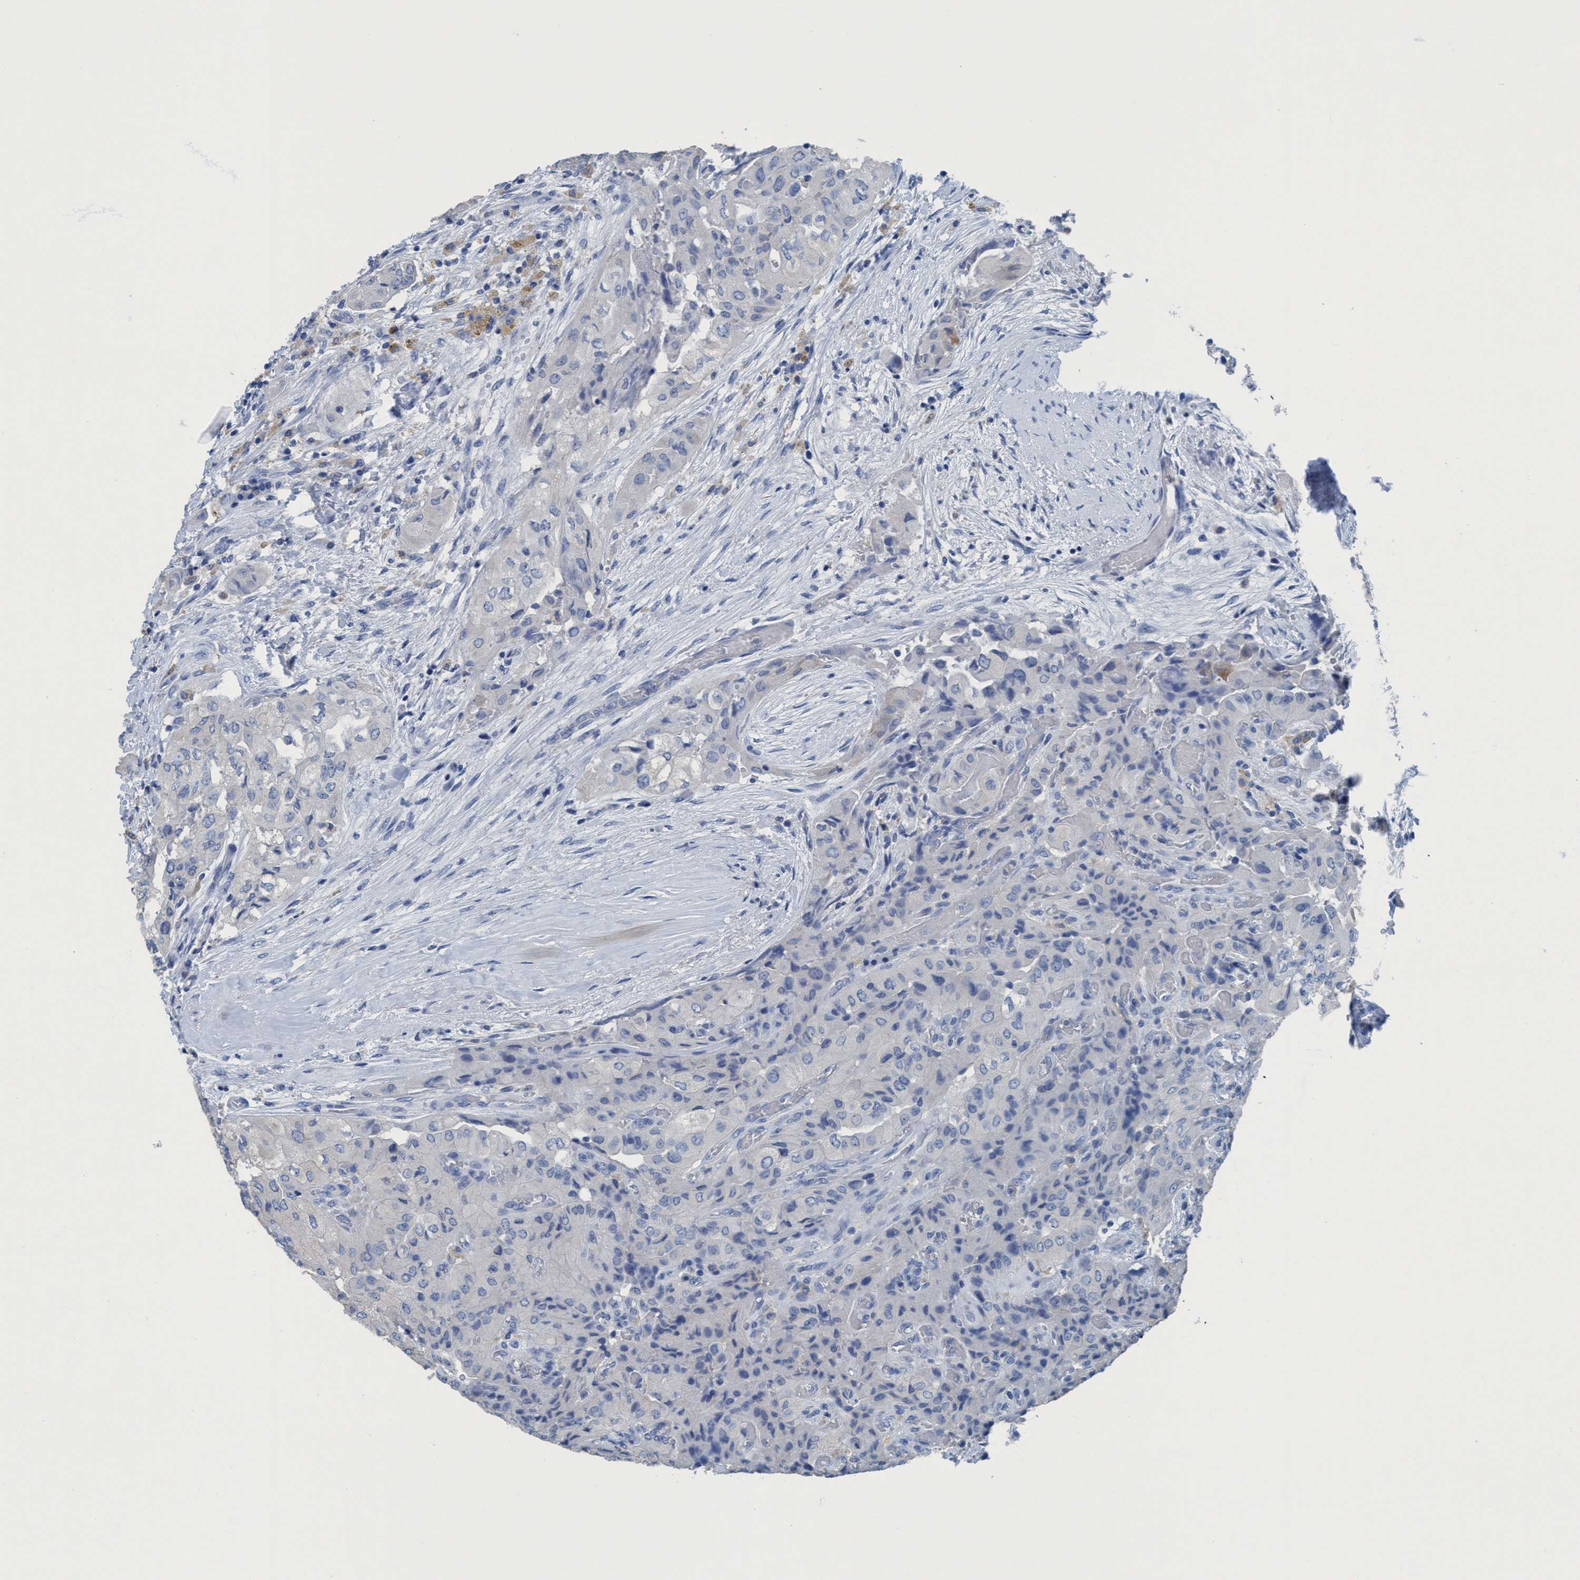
{"staining": {"intensity": "negative", "quantity": "none", "location": "none"}, "tissue": "thyroid cancer", "cell_type": "Tumor cells", "image_type": "cancer", "snomed": [{"axis": "morphology", "description": "Papillary adenocarcinoma, NOS"}, {"axis": "topography", "description": "Thyroid gland"}], "caption": "IHC image of neoplastic tissue: human thyroid papillary adenocarcinoma stained with DAB (3,3'-diaminobenzidine) shows no significant protein positivity in tumor cells.", "gene": "DNAI1", "patient": {"sex": "female", "age": 59}}